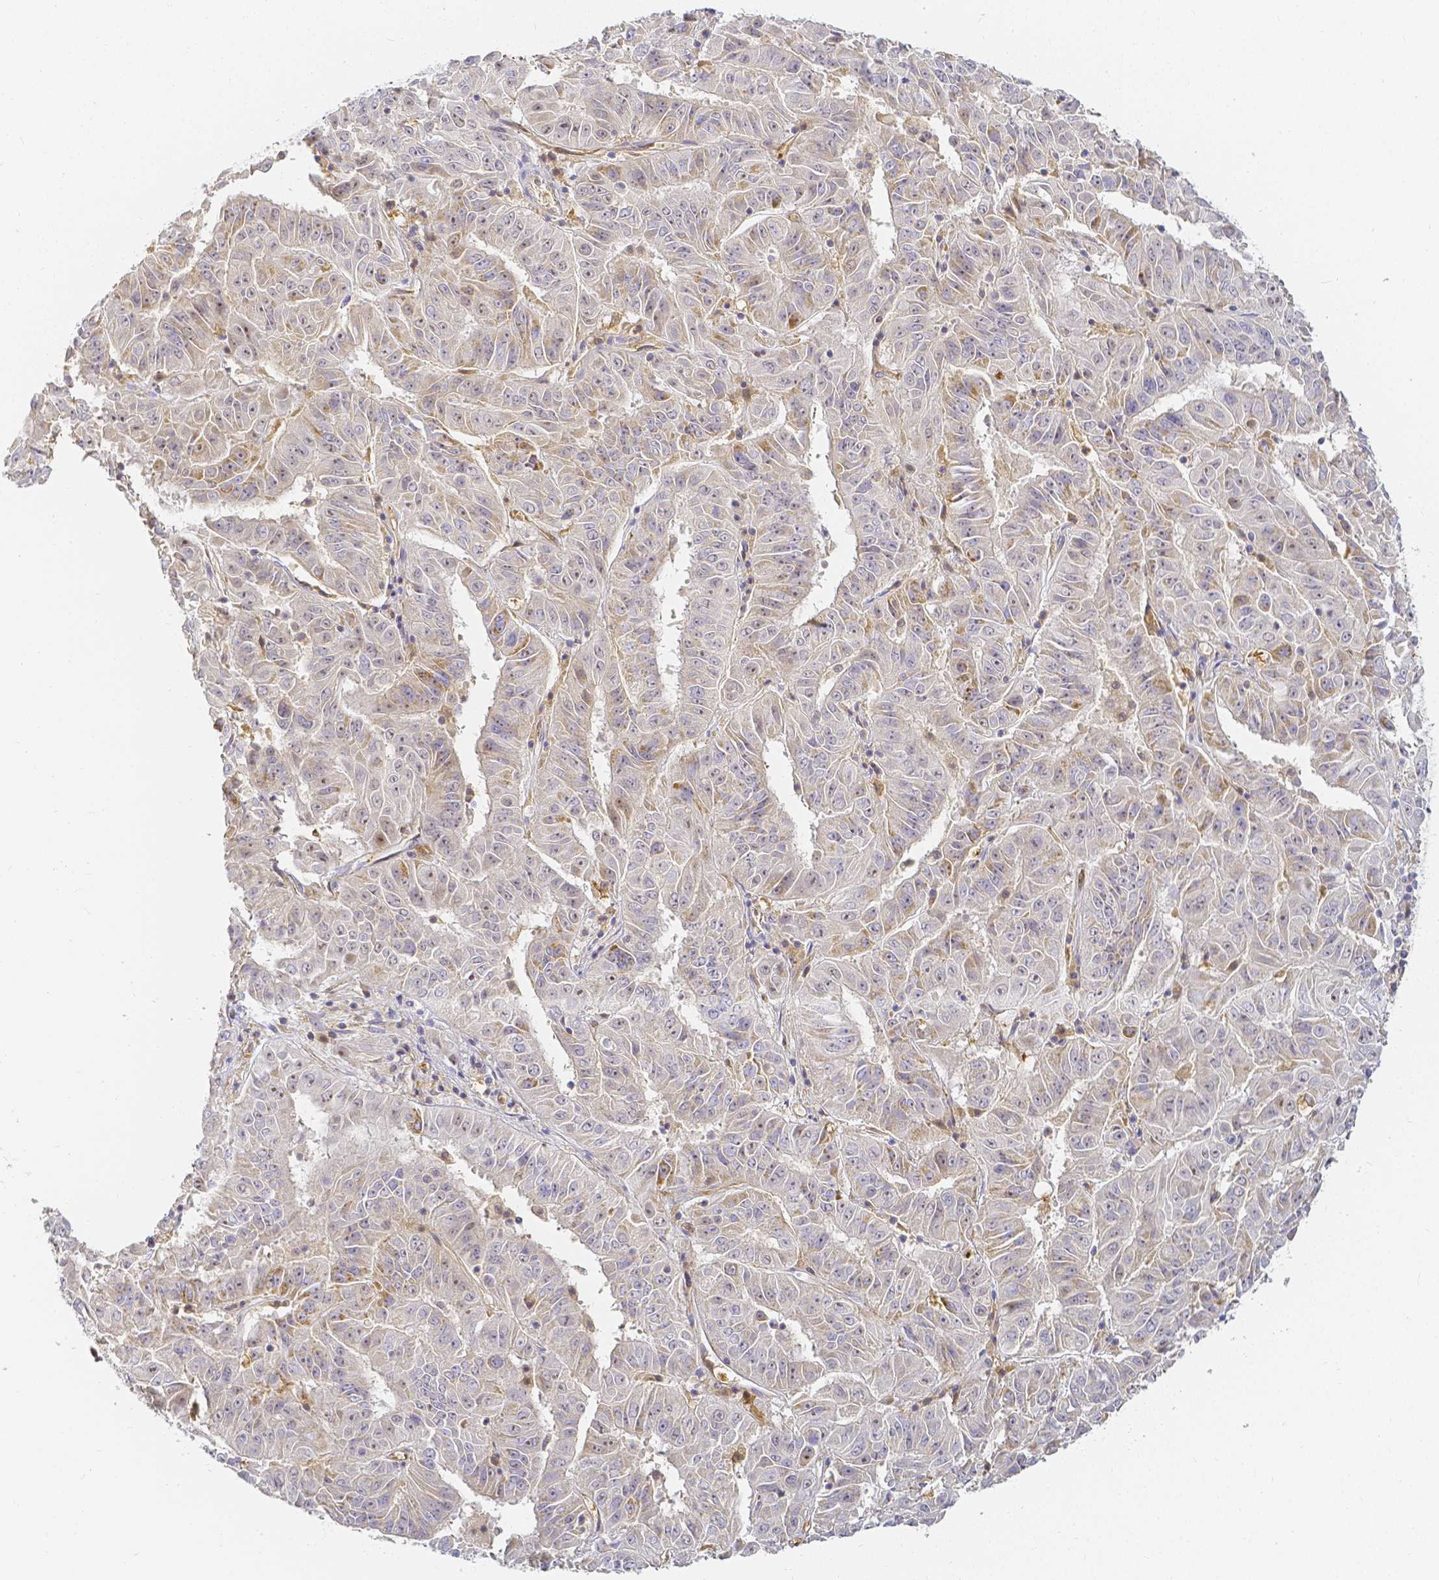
{"staining": {"intensity": "negative", "quantity": "none", "location": "none"}, "tissue": "pancreatic cancer", "cell_type": "Tumor cells", "image_type": "cancer", "snomed": [{"axis": "morphology", "description": "Adenocarcinoma, NOS"}, {"axis": "topography", "description": "Pancreas"}], "caption": "Pancreatic cancer (adenocarcinoma) was stained to show a protein in brown. There is no significant positivity in tumor cells.", "gene": "KCNH1", "patient": {"sex": "male", "age": 63}}